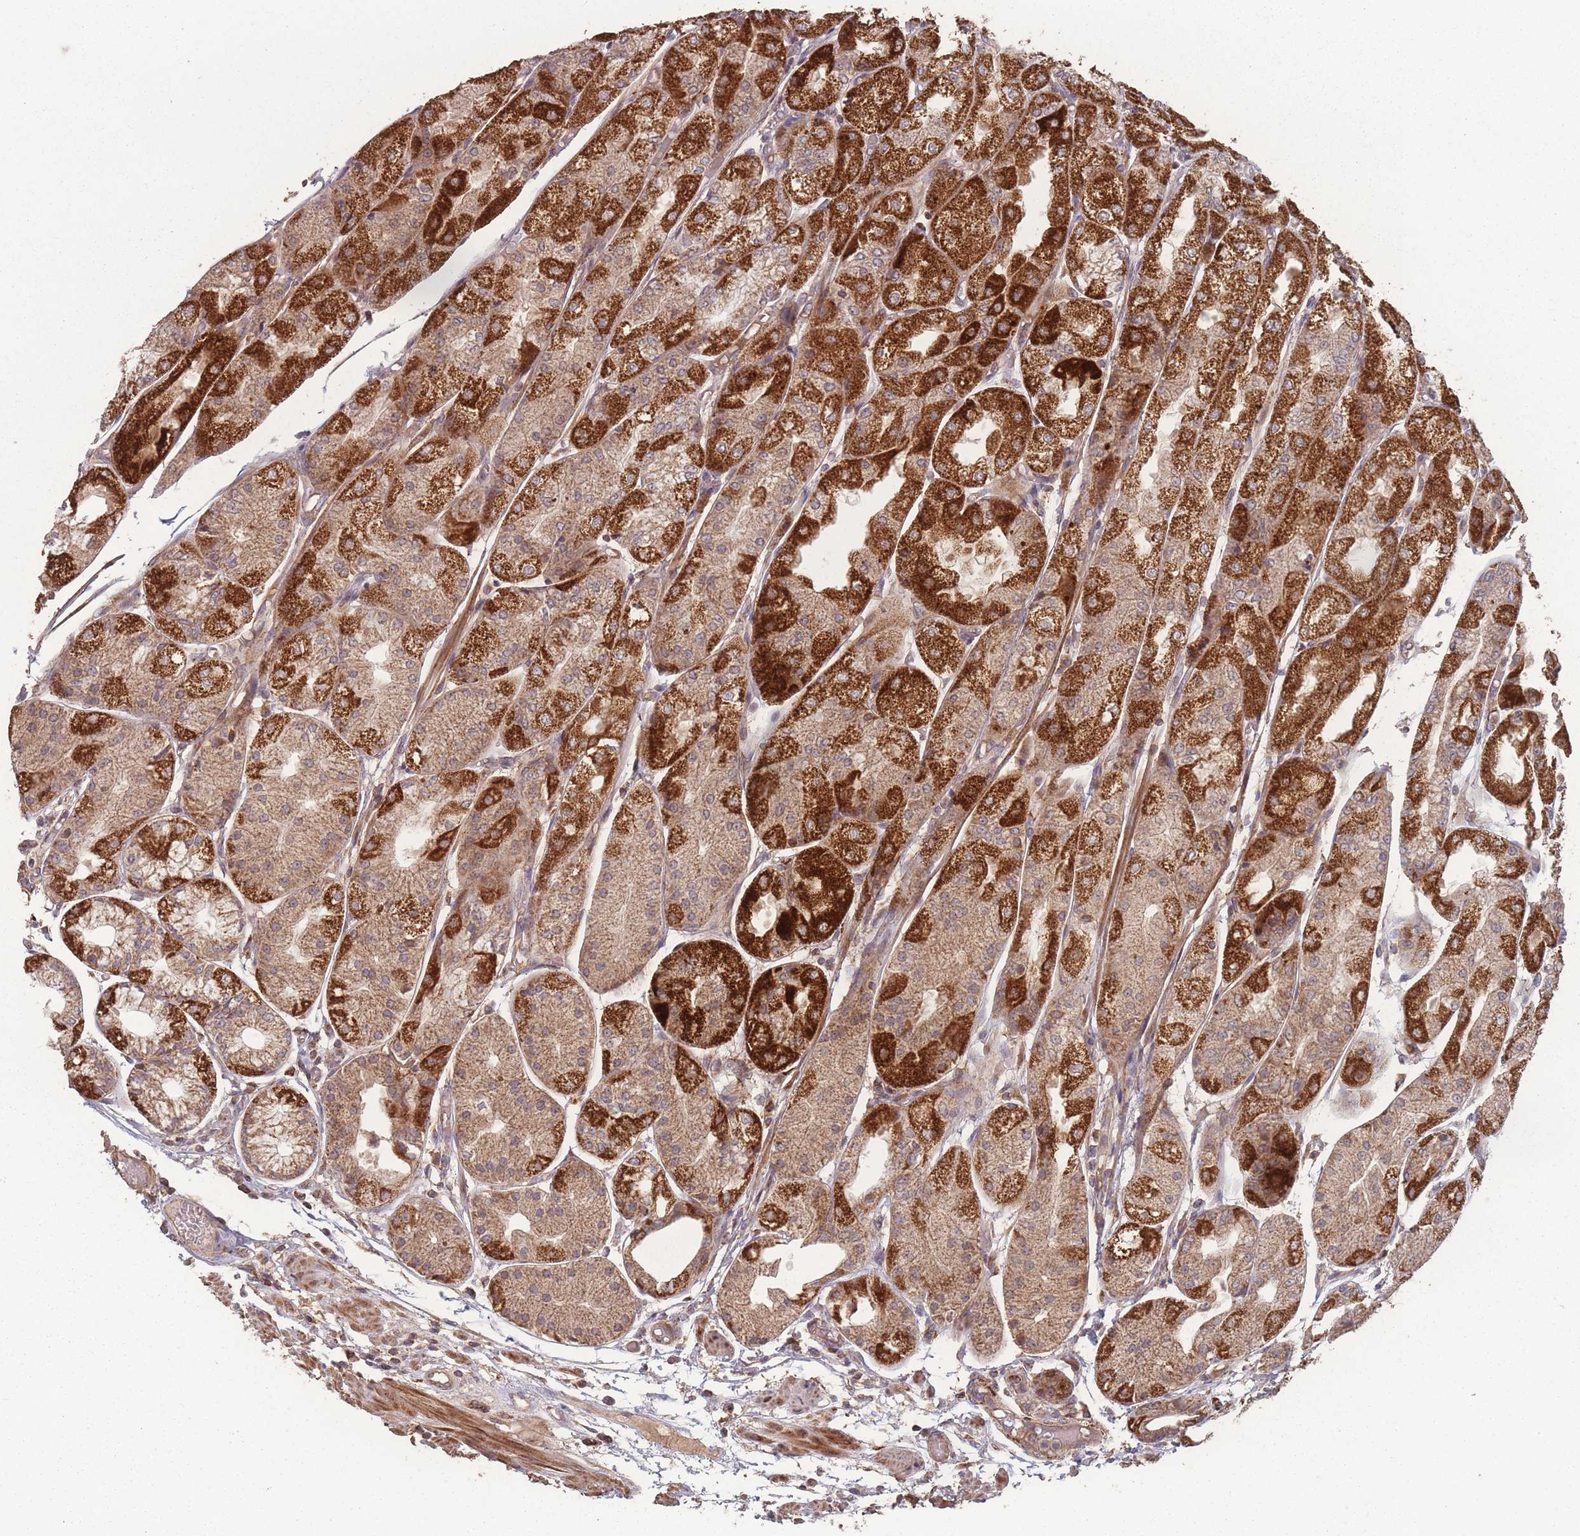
{"staining": {"intensity": "strong", "quantity": ">75%", "location": "cytoplasmic/membranous"}, "tissue": "stomach", "cell_type": "Glandular cells", "image_type": "normal", "snomed": [{"axis": "morphology", "description": "Normal tissue, NOS"}, {"axis": "topography", "description": "Stomach, upper"}], "caption": "Immunohistochemical staining of unremarkable stomach exhibits strong cytoplasmic/membranous protein expression in approximately >75% of glandular cells. (Stains: DAB in brown, nuclei in blue, Microscopy: brightfield microscopy at high magnification).", "gene": "LYRM7", "patient": {"sex": "male", "age": 72}}